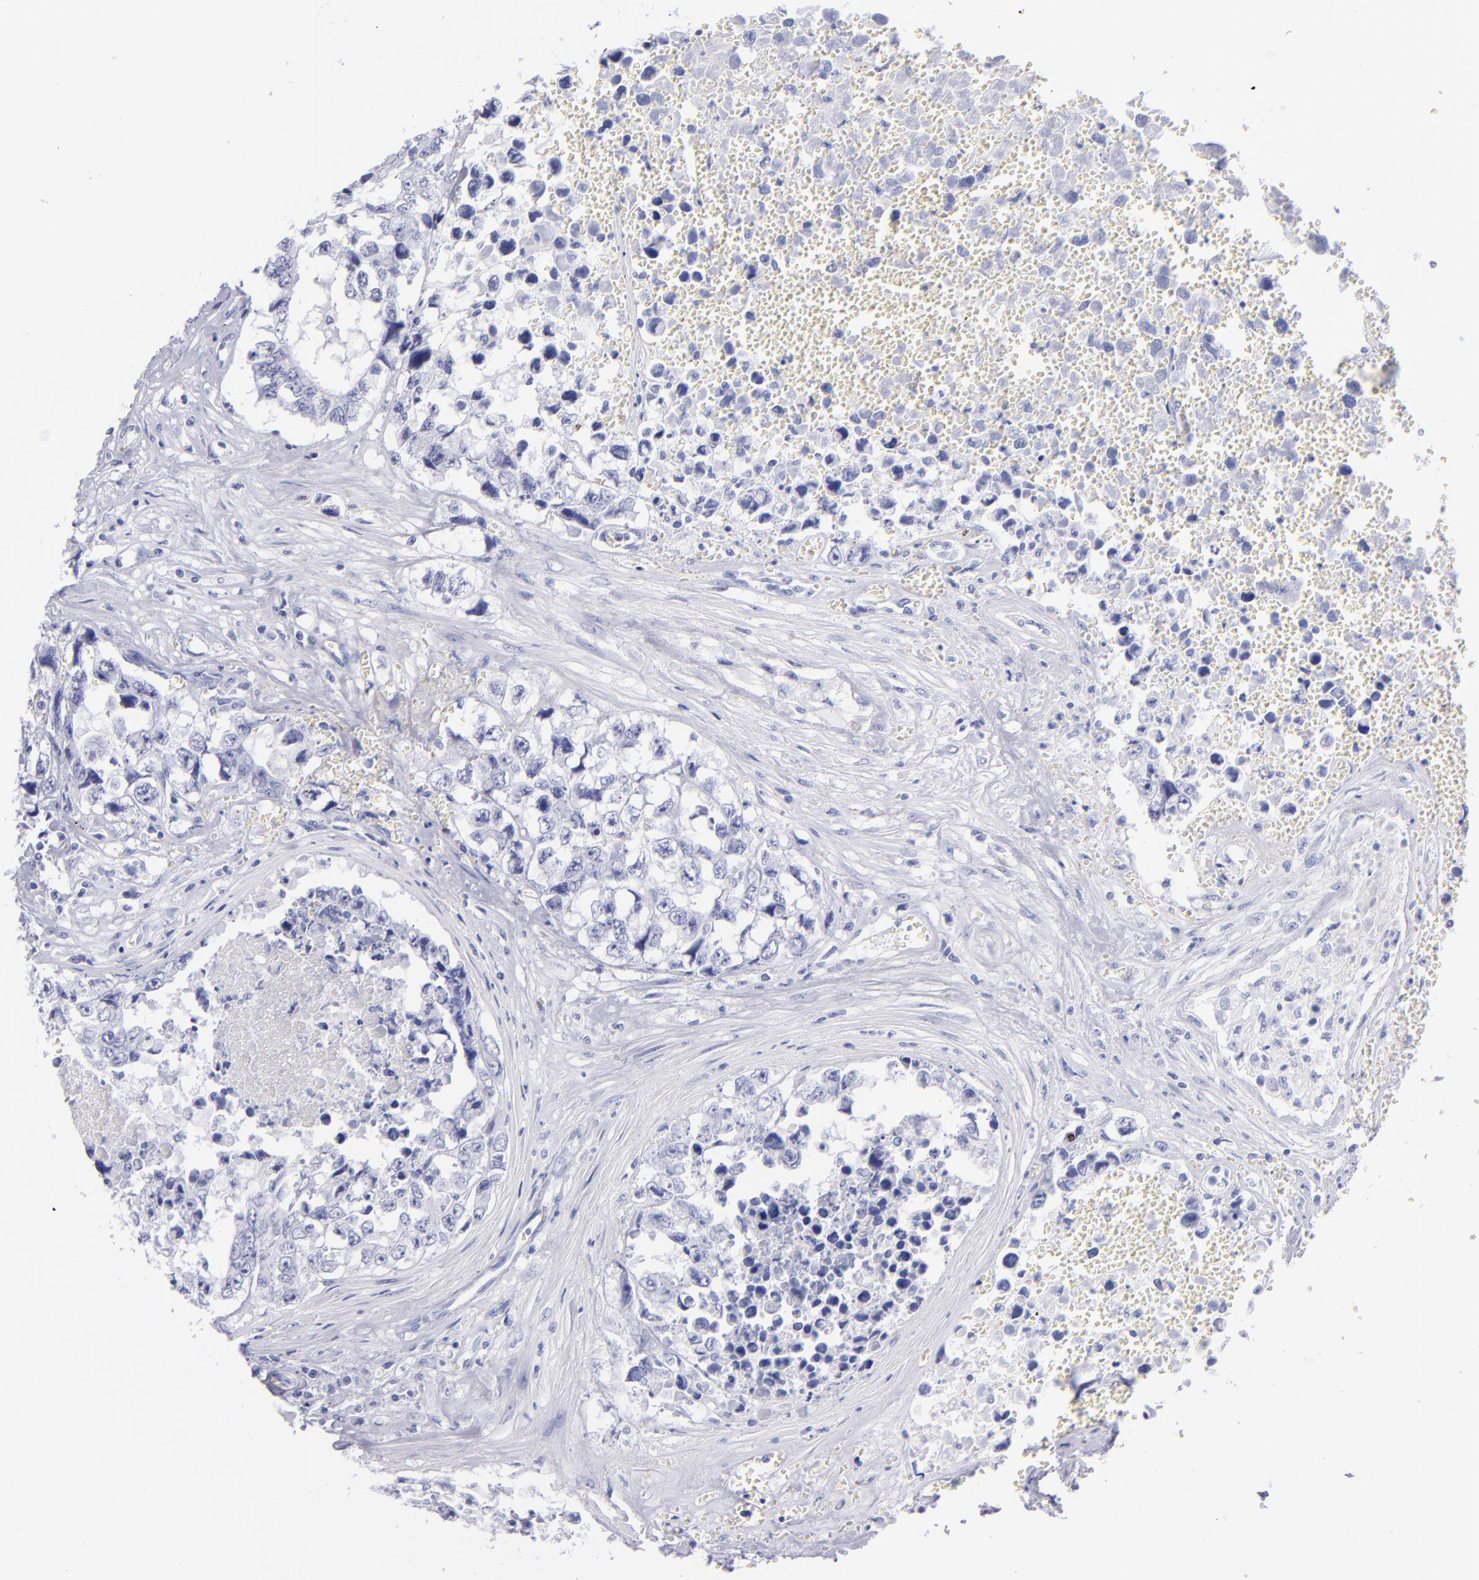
{"staining": {"intensity": "negative", "quantity": "none", "location": "none"}, "tissue": "testis cancer", "cell_type": "Tumor cells", "image_type": "cancer", "snomed": [{"axis": "morphology", "description": "Carcinoma, Embryonal, NOS"}, {"axis": "topography", "description": "Testis"}], "caption": "An image of human testis cancer (embryonal carcinoma) is negative for staining in tumor cells.", "gene": "PRPH", "patient": {"sex": "male", "age": 31}}